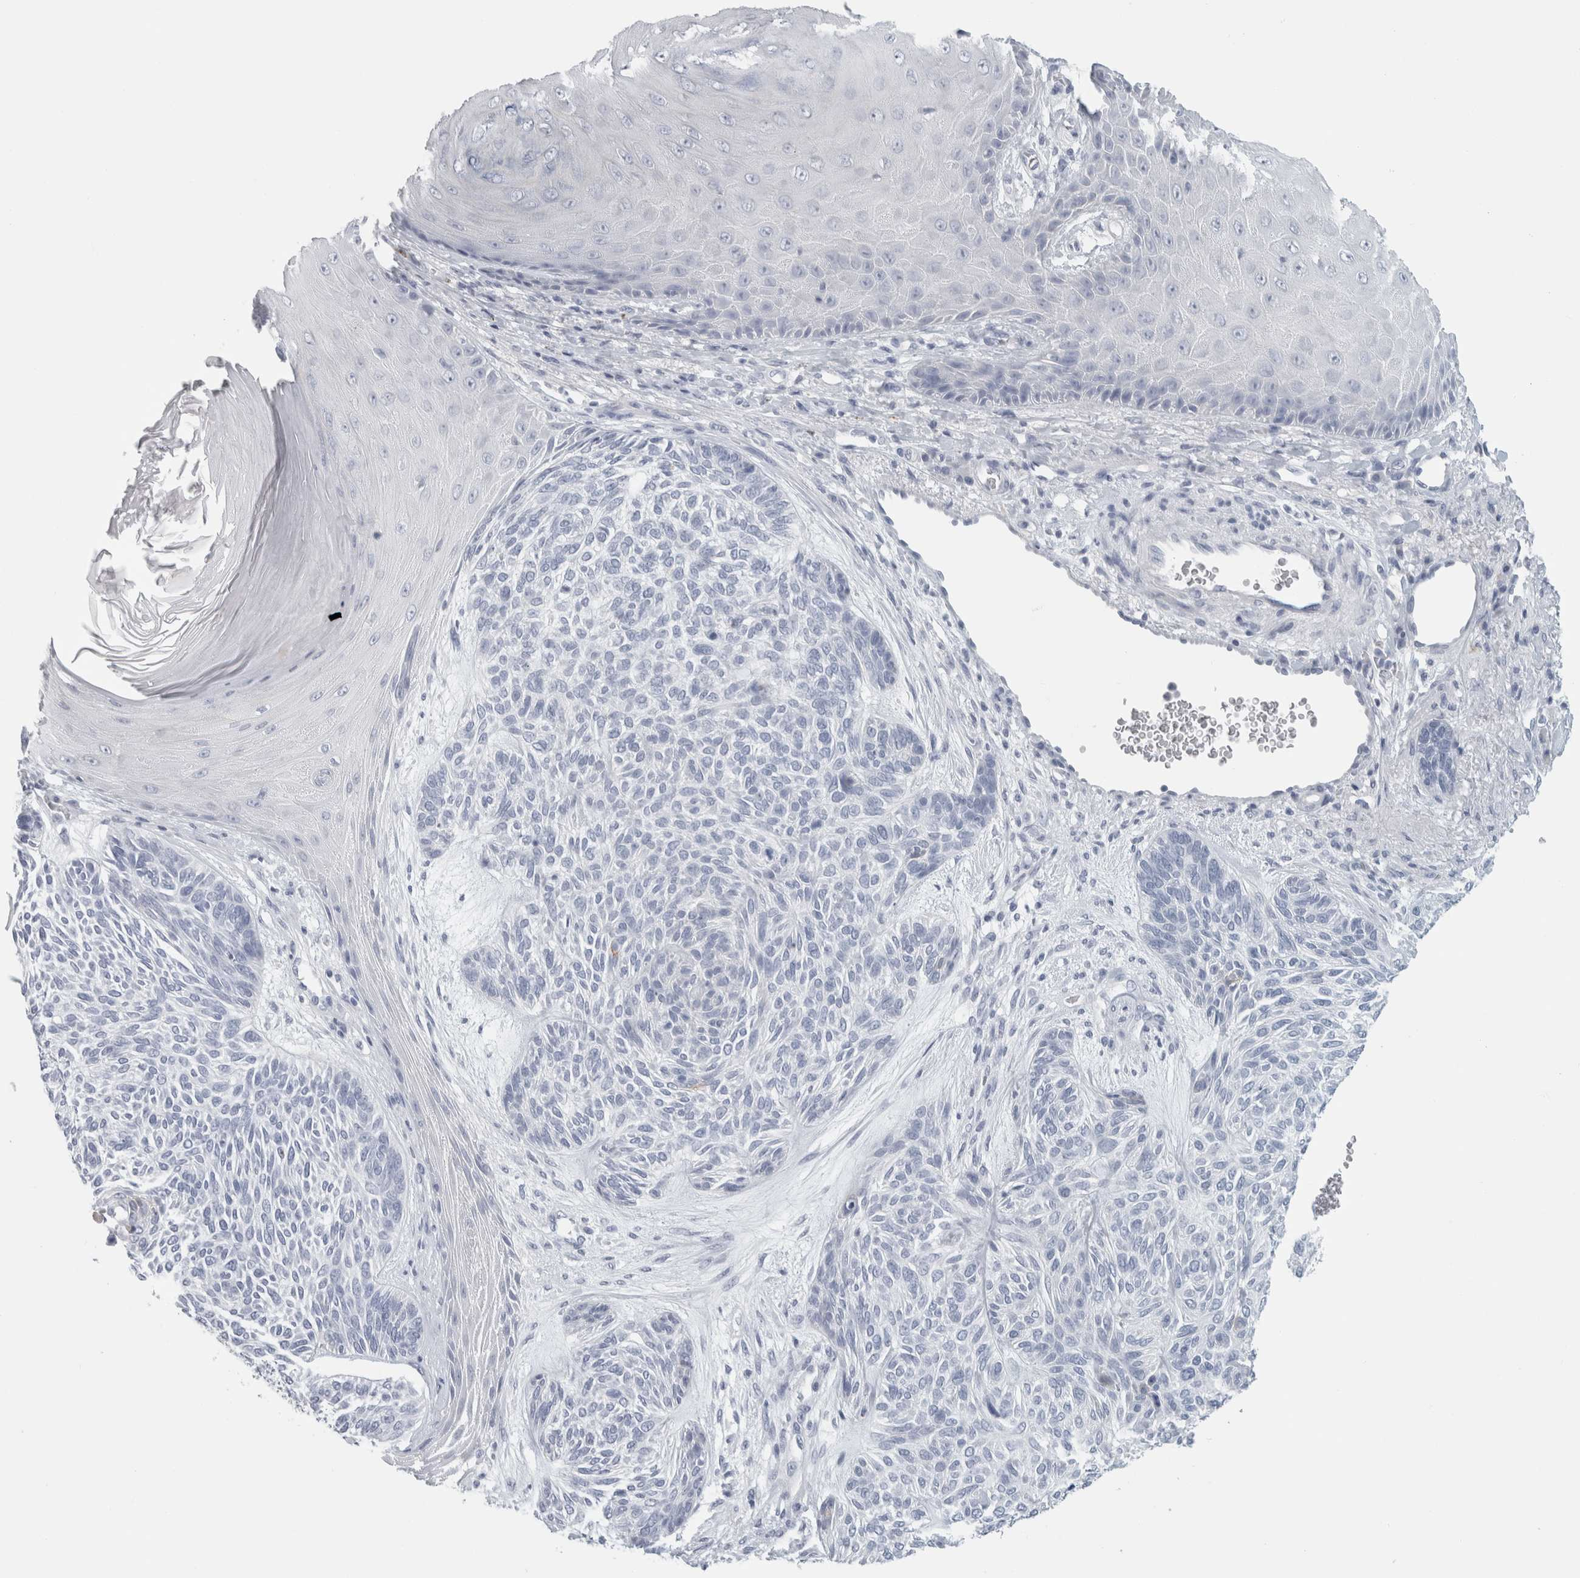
{"staining": {"intensity": "negative", "quantity": "none", "location": "none"}, "tissue": "skin cancer", "cell_type": "Tumor cells", "image_type": "cancer", "snomed": [{"axis": "morphology", "description": "Basal cell carcinoma"}, {"axis": "topography", "description": "Skin"}], "caption": "An image of human skin basal cell carcinoma is negative for staining in tumor cells.", "gene": "SLC28A3", "patient": {"sex": "male", "age": 55}}